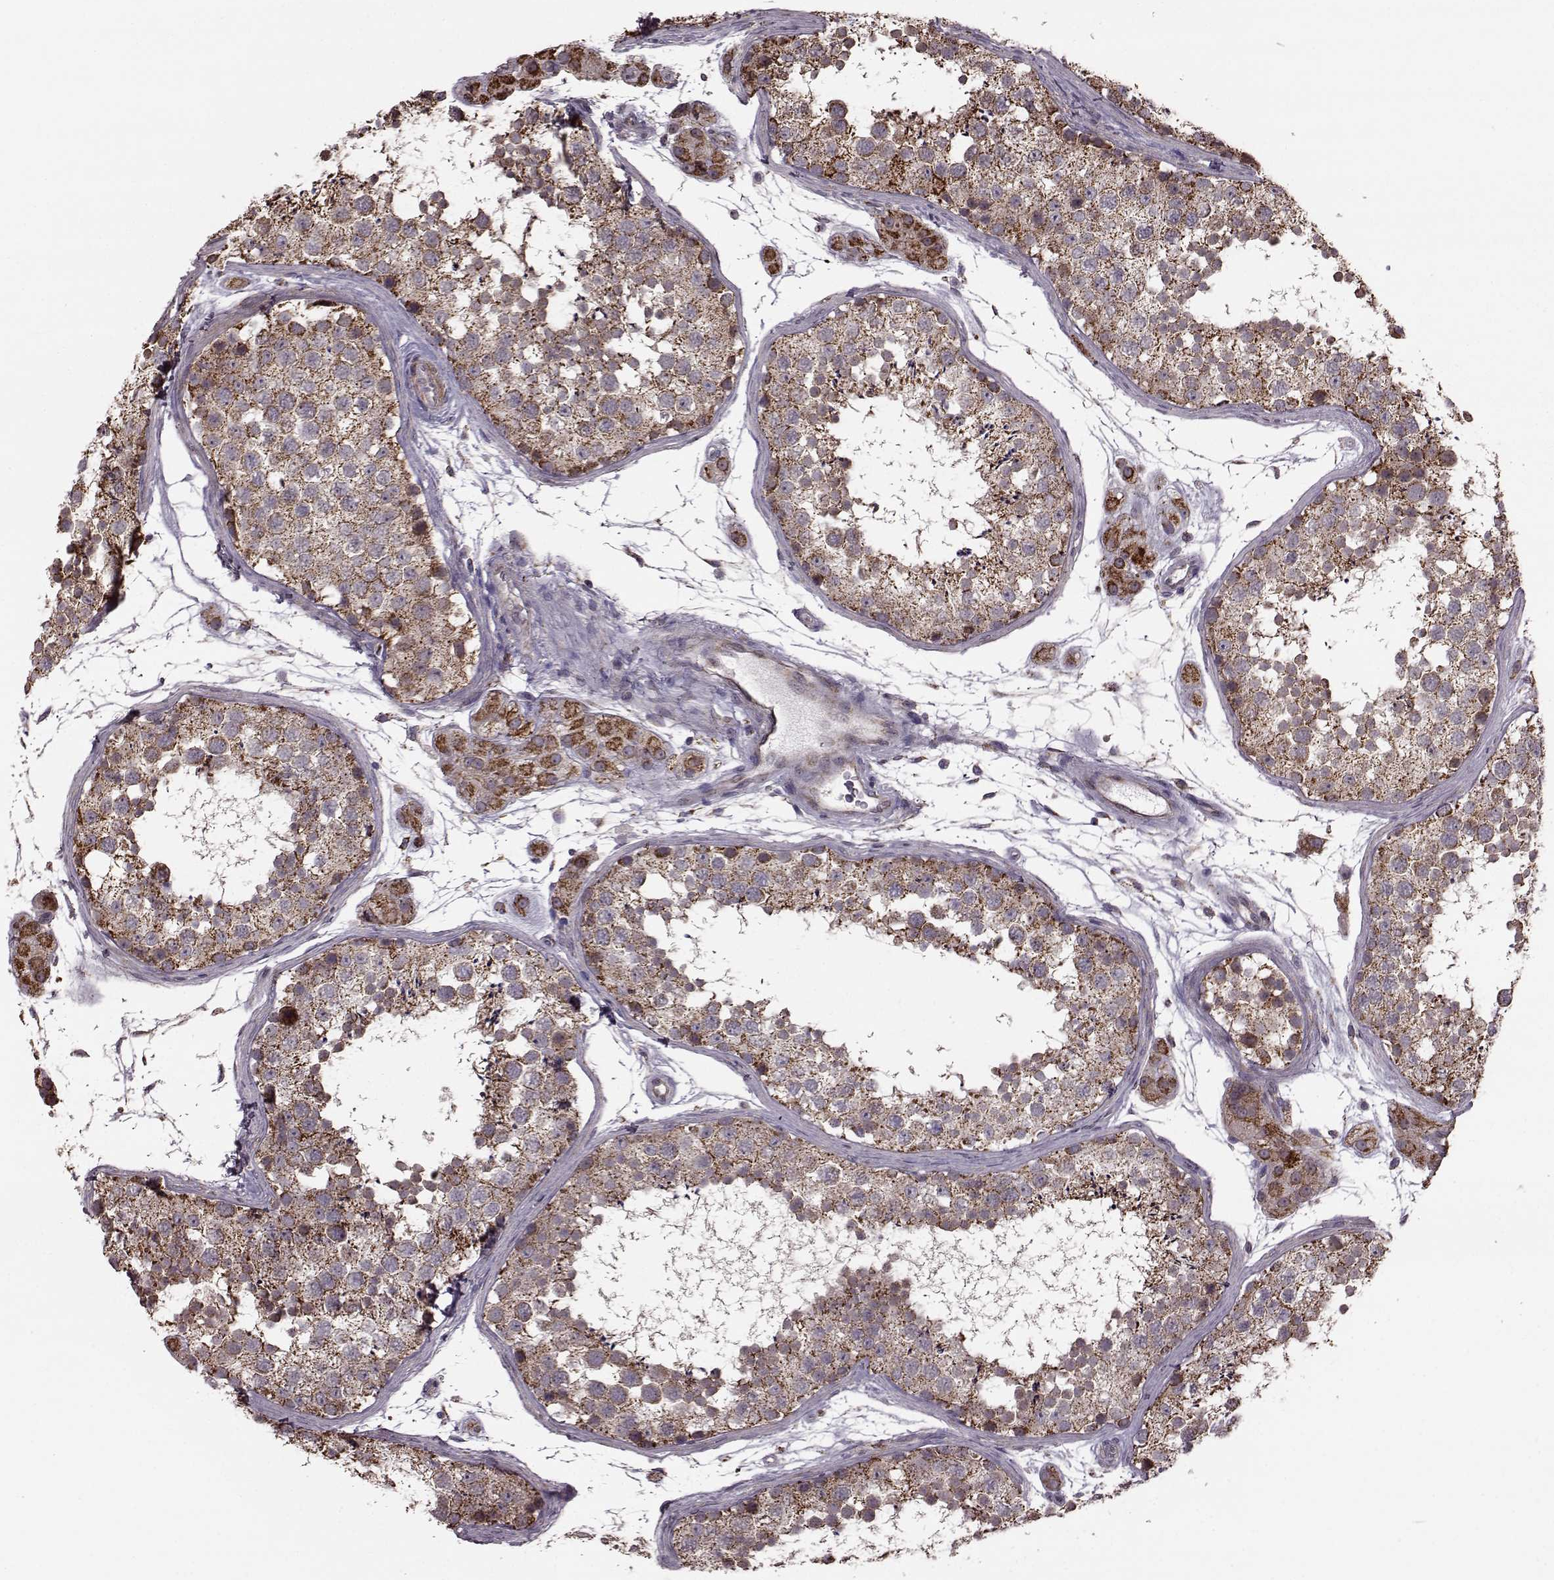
{"staining": {"intensity": "strong", "quantity": ">75%", "location": "cytoplasmic/membranous"}, "tissue": "testis", "cell_type": "Cells in seminiferous ducts", "image_type": "normal", "snomed": [{"axis": "morphology", "description": "Normal tissue, NOS"}, {"axis": "topography", "description": "Testis"}], "caption": "Immunohistochemical staining of unremarkable human testis exhibits high levels of strong cytoplasmic/membranous staining in about >75% of cells in seminiferous ducts.", "gene": "PUDP", "patient": {"sex": "male", "age": 41}}